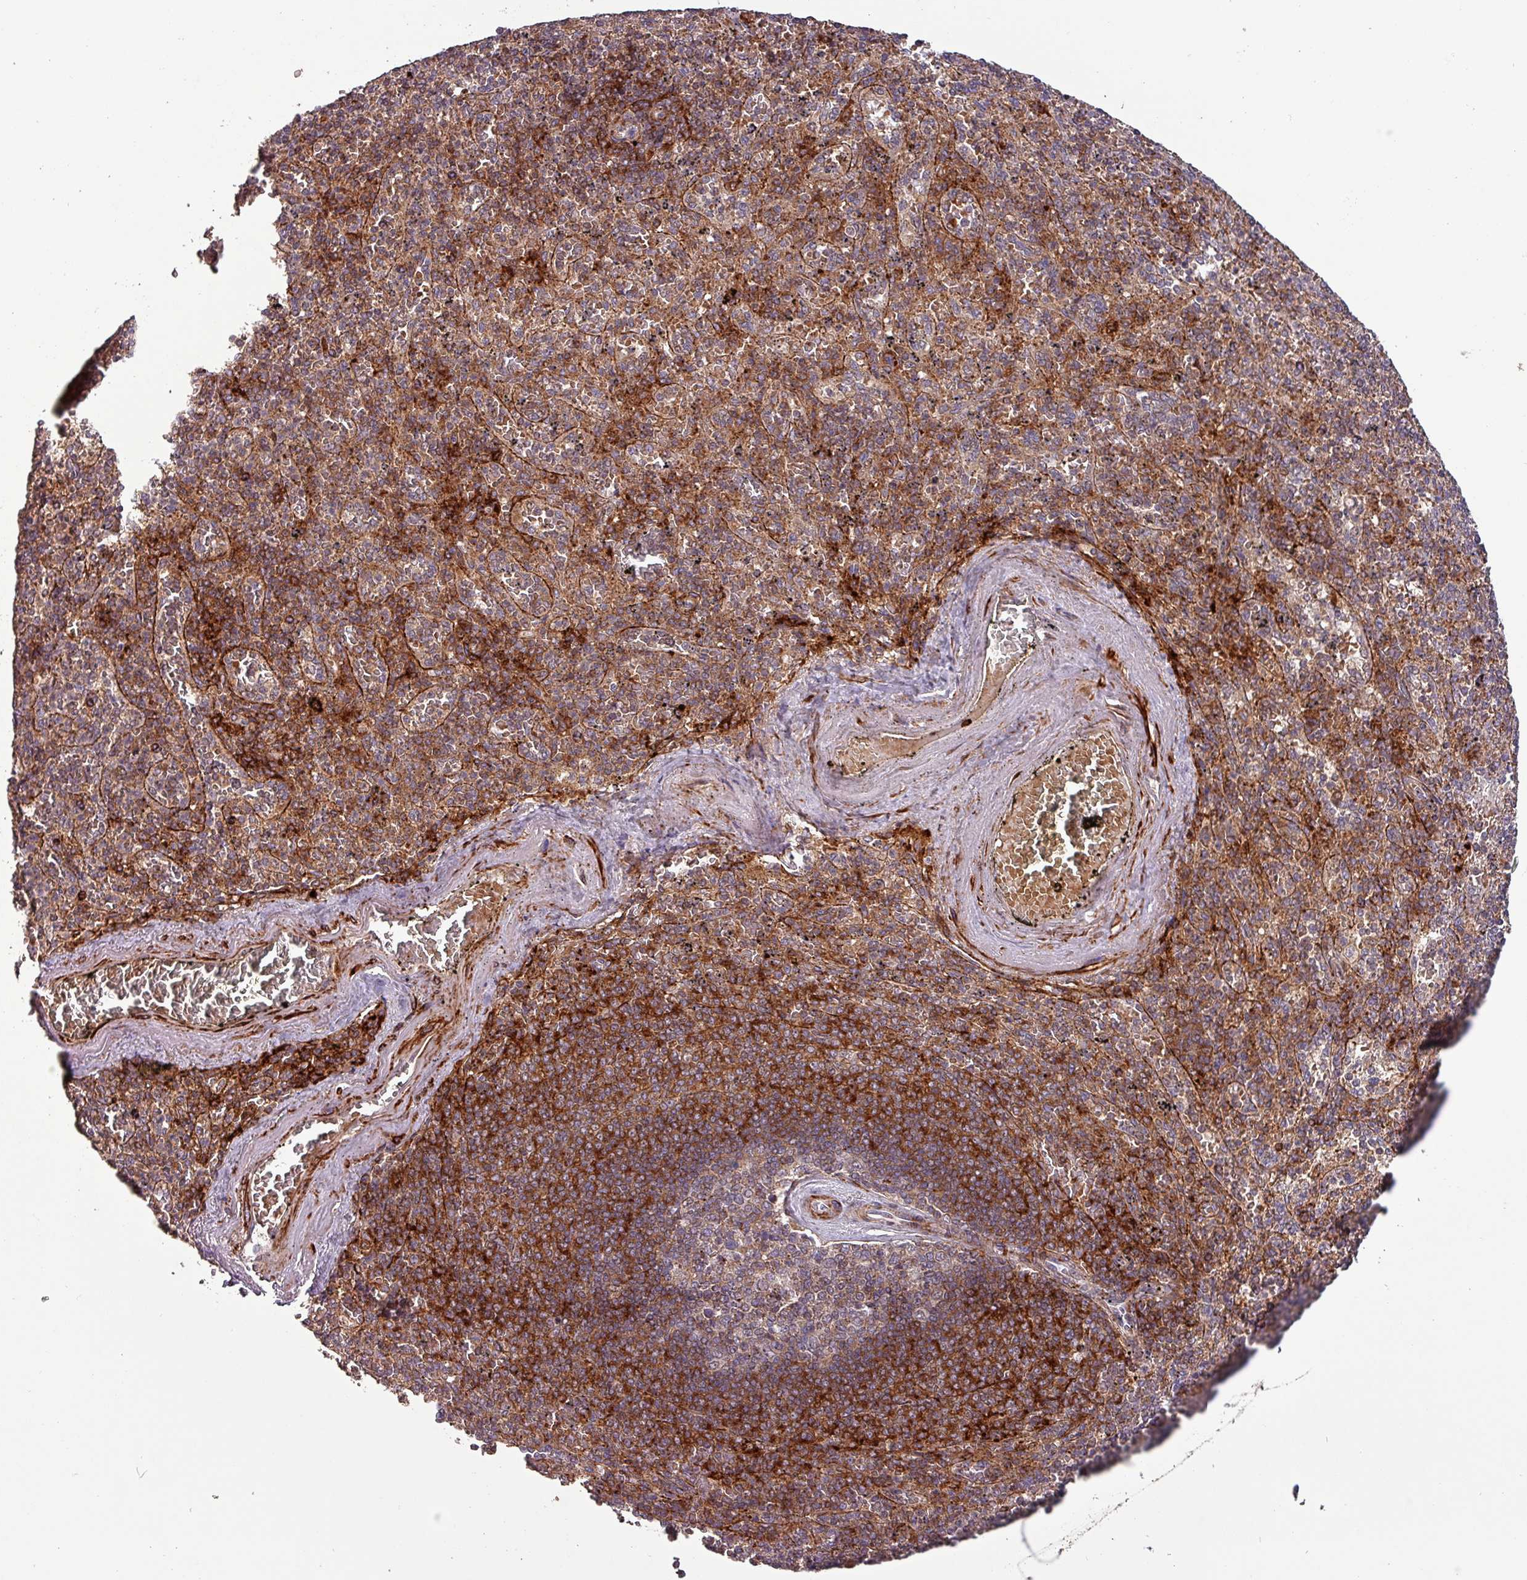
{"staining": {"intensity": "strong", "quantity": ">75%", "location": "cytoplasmic/membranous"}, "tissue": "spleen", "cell_type": "Cells in red pulp", "image_type": "normal", "snomed": [{"axis": "morphology", "description": "Normal tissue, NOS"}, {"axis": "topography", "description": "Spleen"}], "caption": "Cells in red pulp demonstrate strong cytoplasmic/membranous expression in approximately >75% of cells in normal spleen. (IHC, brightfield microscopy, high magnification).", "gene": "TPRA1", "patient": {"sex": "male", "age": 82}}